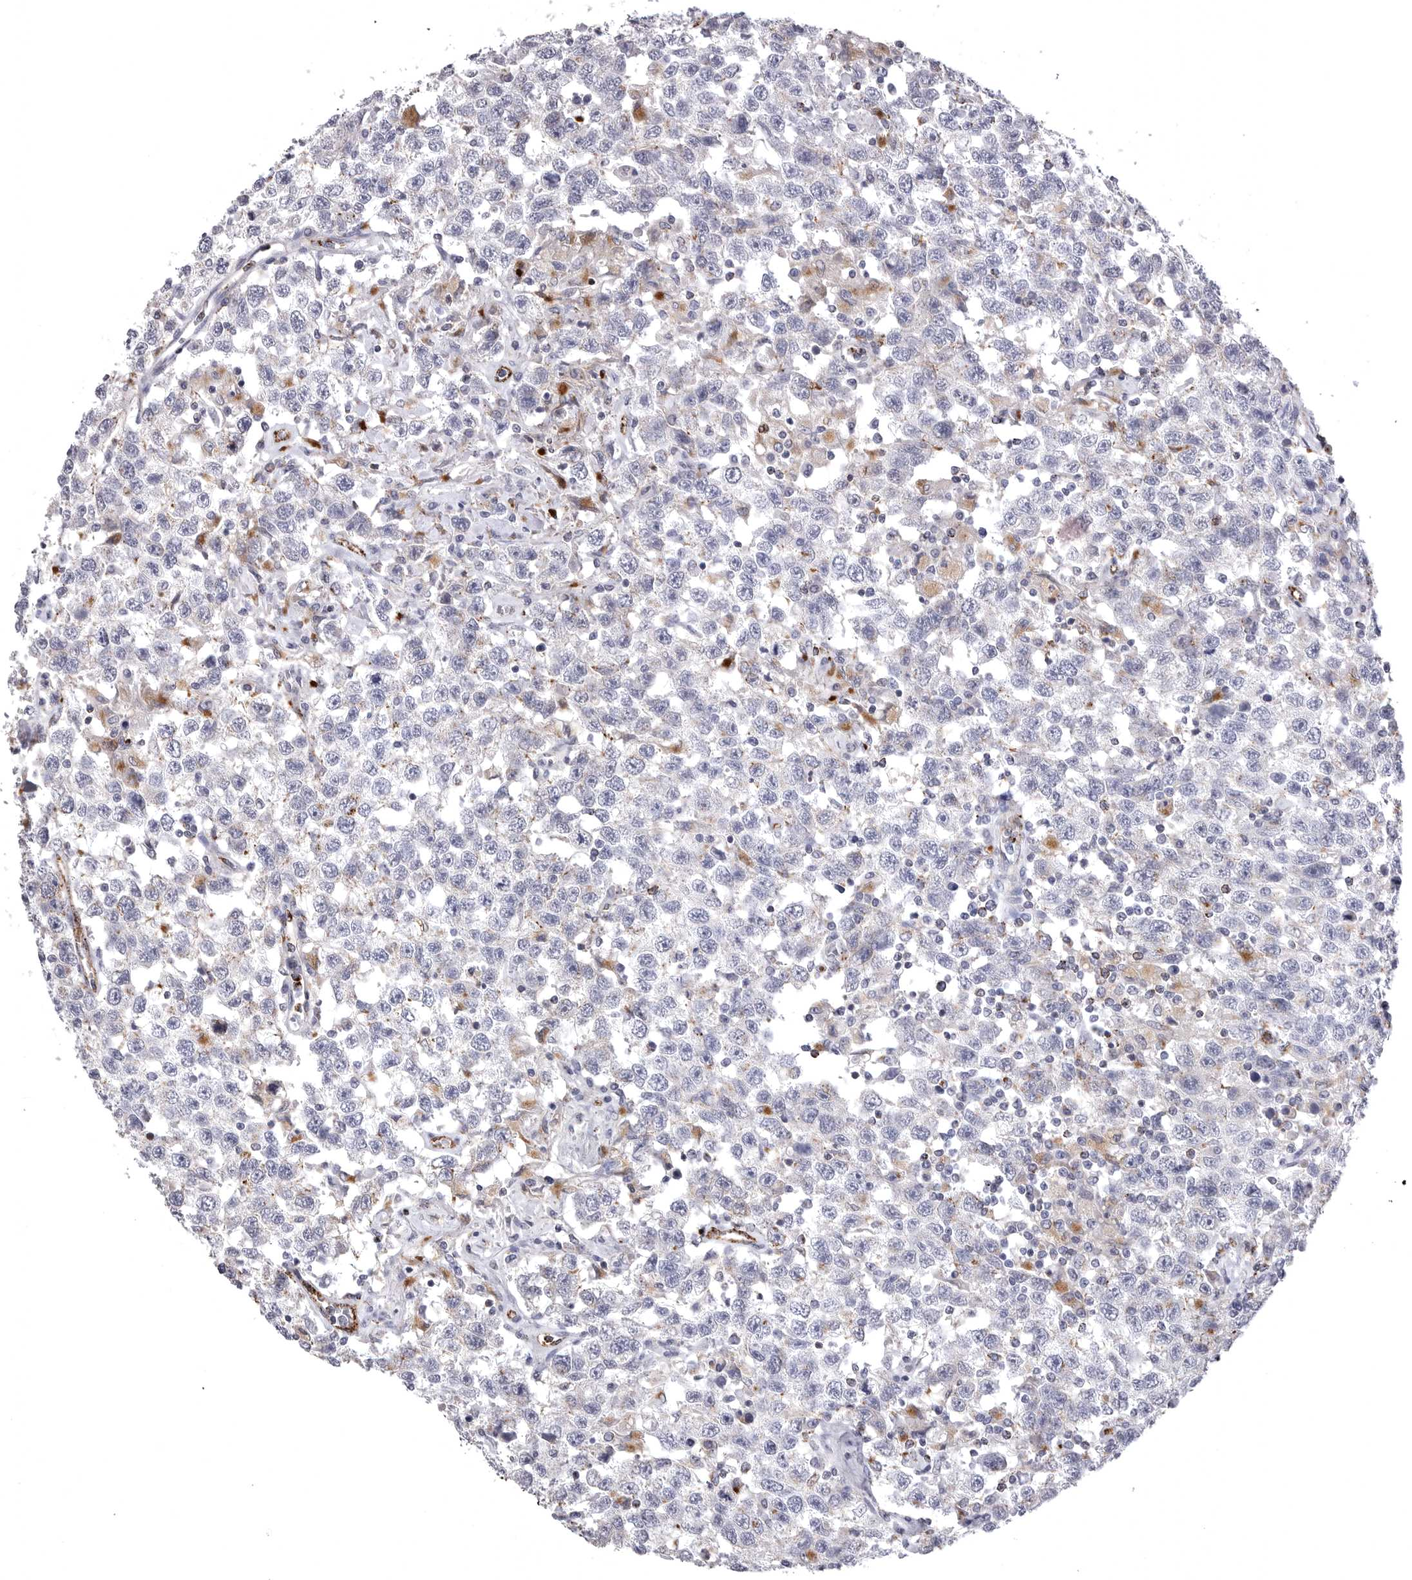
{"staining": {"intensity": "negative", "quantity": "none", "location": "none"}, "tissue": "testis cancer", "cell_type": "Tumor cells", "image_type": "cancer", "snomed": [{"axis": "morphology", "description": "Seminoma, NOS"}, {"axis": "topography", "description": "Testis"}], "caption": "The photomicrograph shows no significant staining in tumor cells of testis cancer (seminoma).", "gene": "PSPN", "patient": {"sex": "male", "age": 41}}